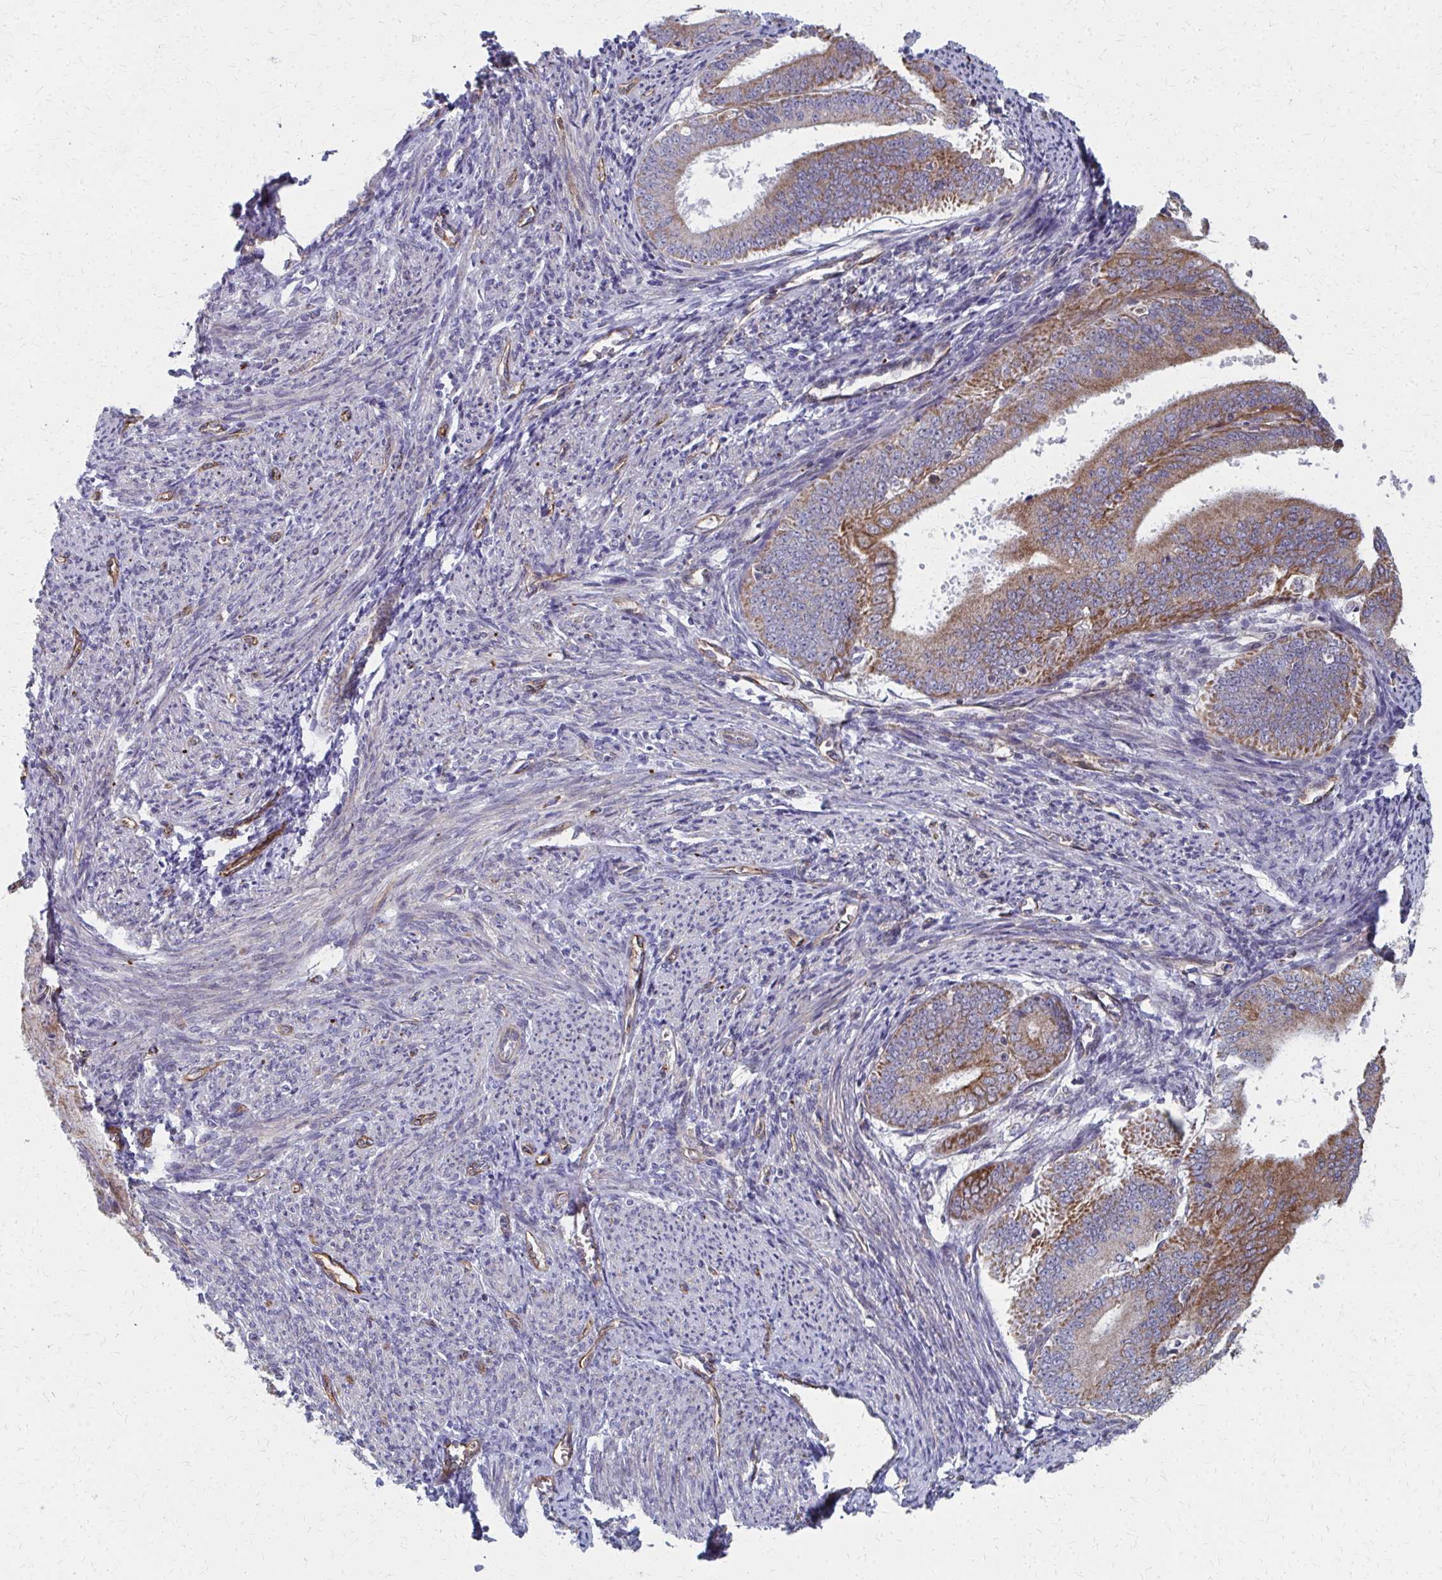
{"staining": {"intensity": "moderate", "quantity": ">75%", "location": "cytoplasmic/membranous"}, "tissue": "endometrial cancer", "cell_type": "Tumor cells", "image_type": "cancer", "snomed": [{"axis": "morphology", "description": "Adenocarcinoma, NOS"}, {"axis": "topography", "description": "Endometrium"}], "caption": "Adenocarcinoma (endometrial) tissue reveals moderate cytoplasmic/membranous expression in about >75% of tumor cells, visualized by immunohistochemistry. The protein is stained brown, and the nuclei are stained in blue (DAB IHC with brightfield microscopy, high magnification).", "gene": "FAHD1", "patient": {"sex": "female", "age": 63}}